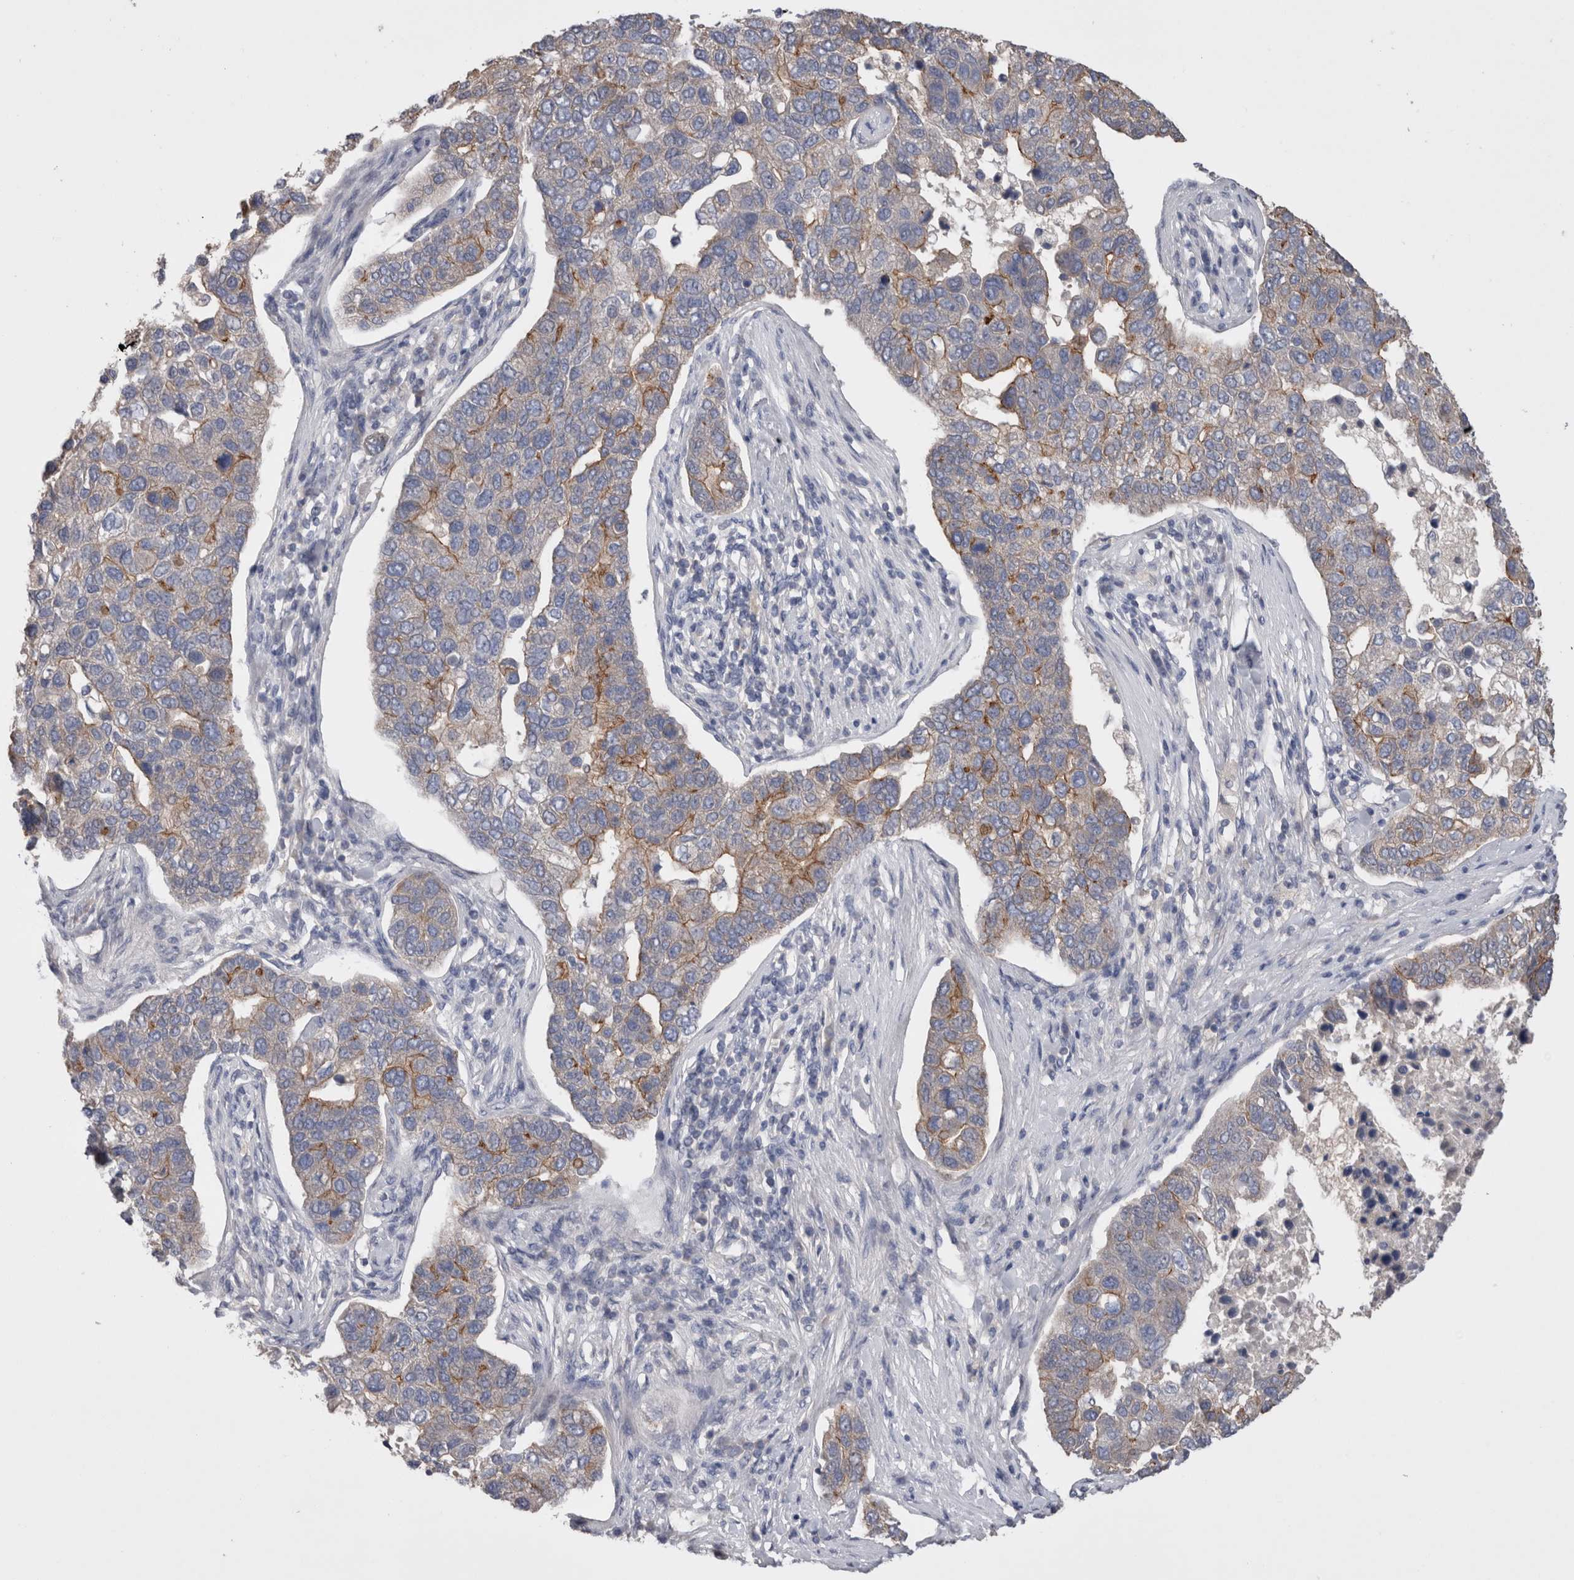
{"staining": {"intensity": "moderate", "quantity": "25%-75%", "location": "cytoplasmic/membranous"}, "tissue": "pancreatic cancer", "cell_type": "Tumor cells", "image_type": "cancer", "snomed": [{"axis": "morphology", "description": "Adenocarcinoma, NOS"}, {"axis": "topography", "description": "Pancreas"}], "caption": "This is a micrograph of immunohistochemistry (IHC) staining of pancreatic cancer, which shows moderate positivity in the cytoplasmic/membranous of tumor cells.", "gene": "OTOR", "patient": {"sex": "female", "age": 61}}